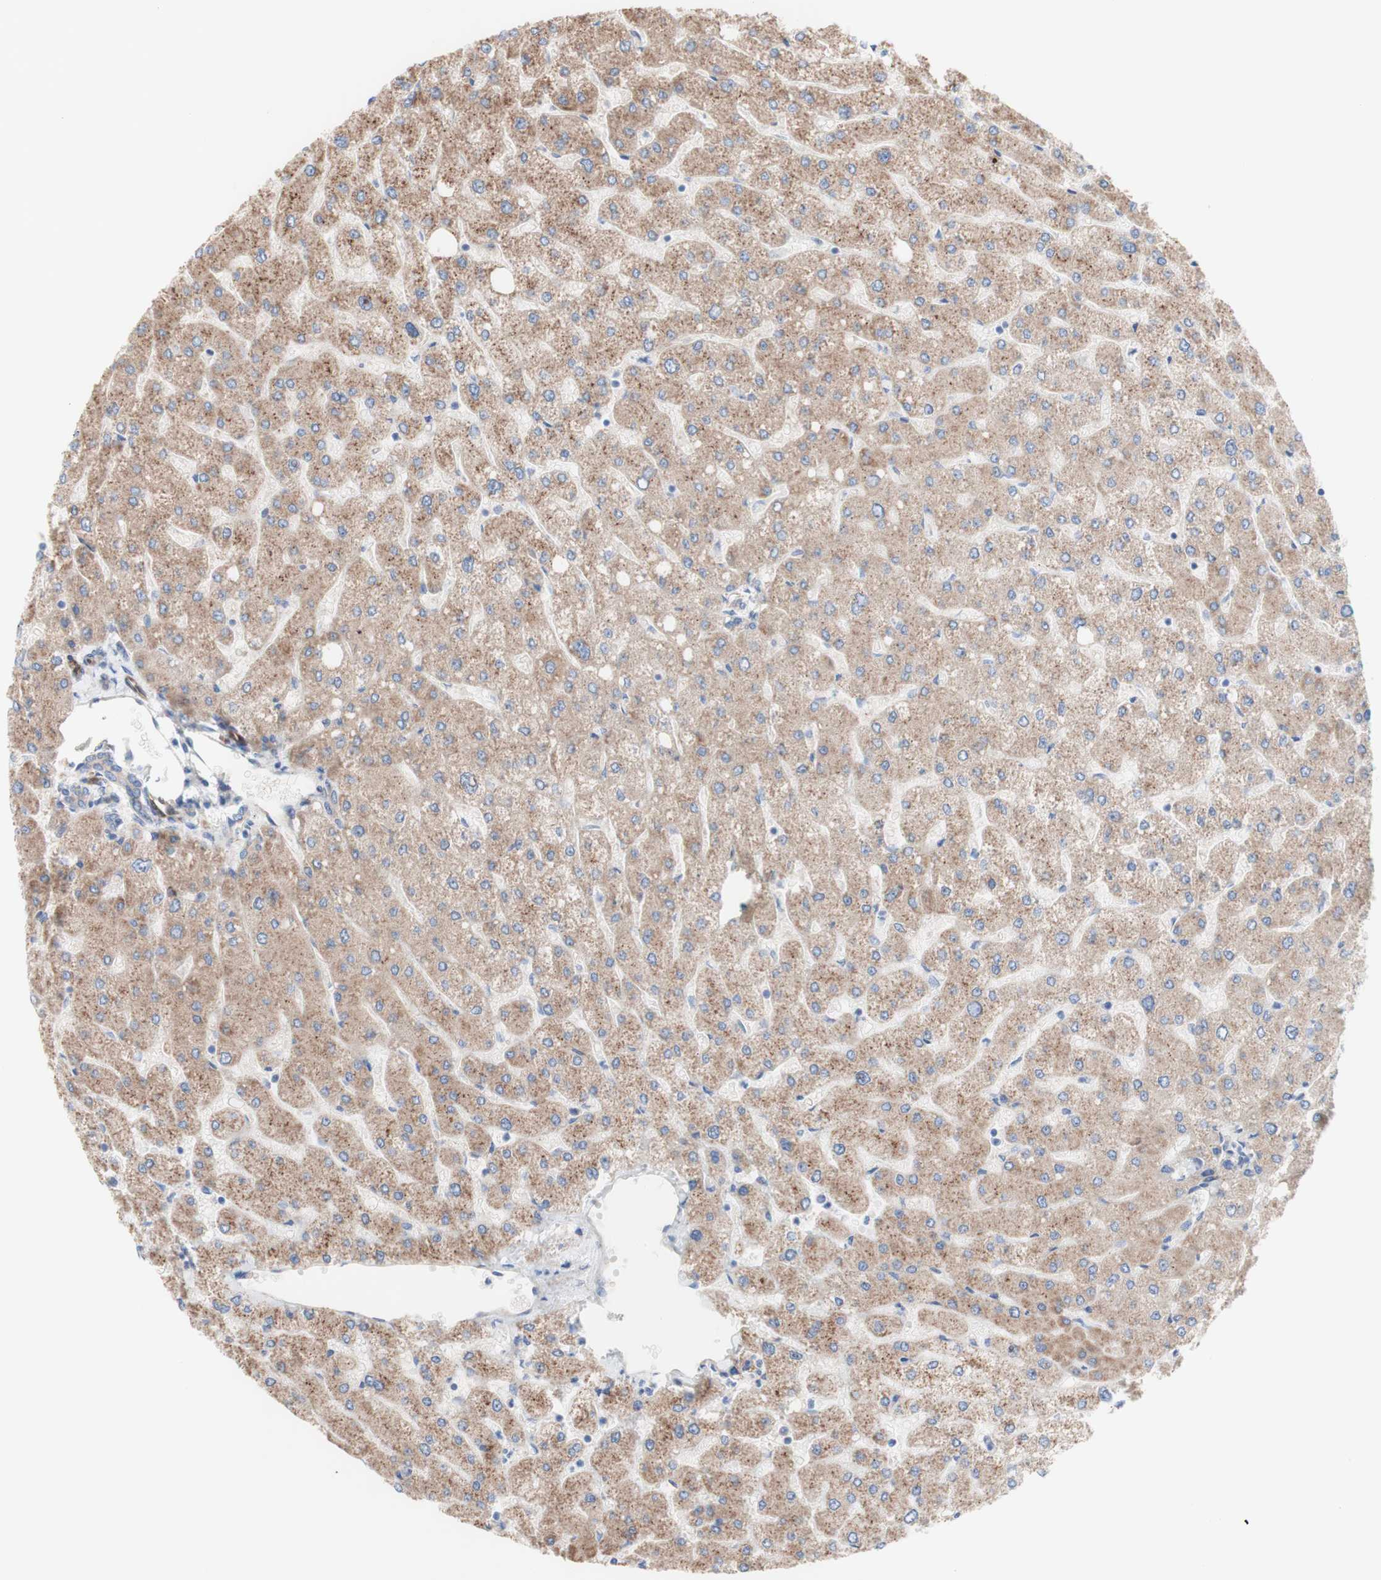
{"staining": {"intensity": "weak", "quantity": ">75%", "location": "cytoplasmic/membranous"}, "tissue": "liver", "cell_type": "Cholangiocytes", "image_type": "normal", "snomed": [{"axis": "morphology", "description": "Normal tissue, NOS"}, {"axis": "topography", "description": "Liver"}], "caption": "Immunohistochemistry (IHC) (DAB (3,3'-diaminobenzidine)) staining of normal liver shows weak cytoplasmic/membranous protein staining in approximately >75% of cholangiocytes.", "gene": "LRIG3", "patient": {"sex": "male", "age": 55}}